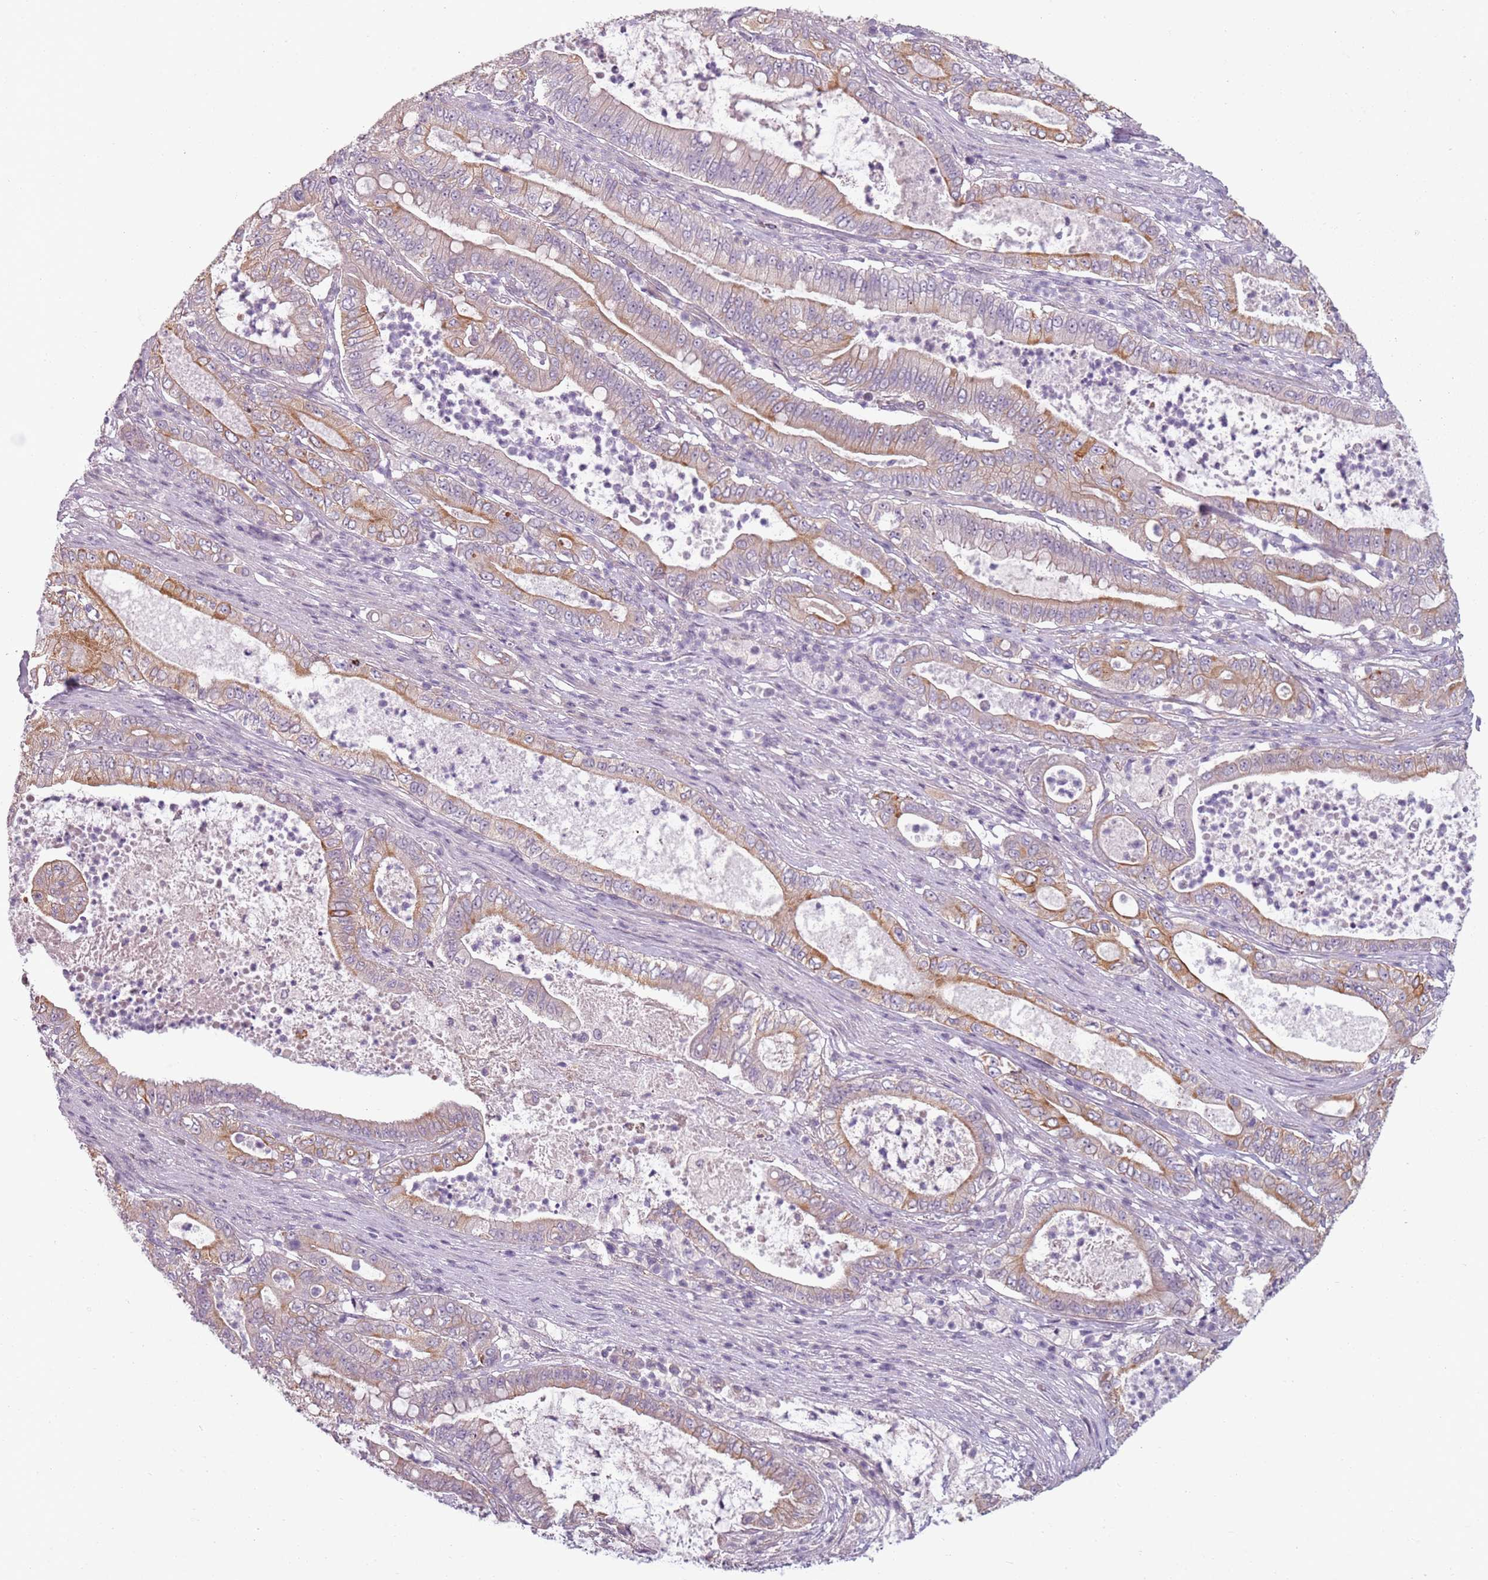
{"staining": {"intensity": "moderate", "quantity": "25%-75%", "location": "cytoplasmic/membranous"}, "tissue": "pancreatic cancer", "cell_type": "Tumor cells", "image_type": "cancer", "snomed": [{"axis": "morphology", "description": "Adenocarcinoma, NOS"}, {"axis": "topography", "description": "Pancreas"}], "caption": "Immunohistochemical staining of pancreatic cancer exhibits medium levels of moderate cytoplasmic/membranous positivity in about 25%-75% of tumor cells. (Brightfield microscopy of DAB IHC at high magnification).", "gene": "TLCD2", "patient": {"sex": "male", "age": 71}}